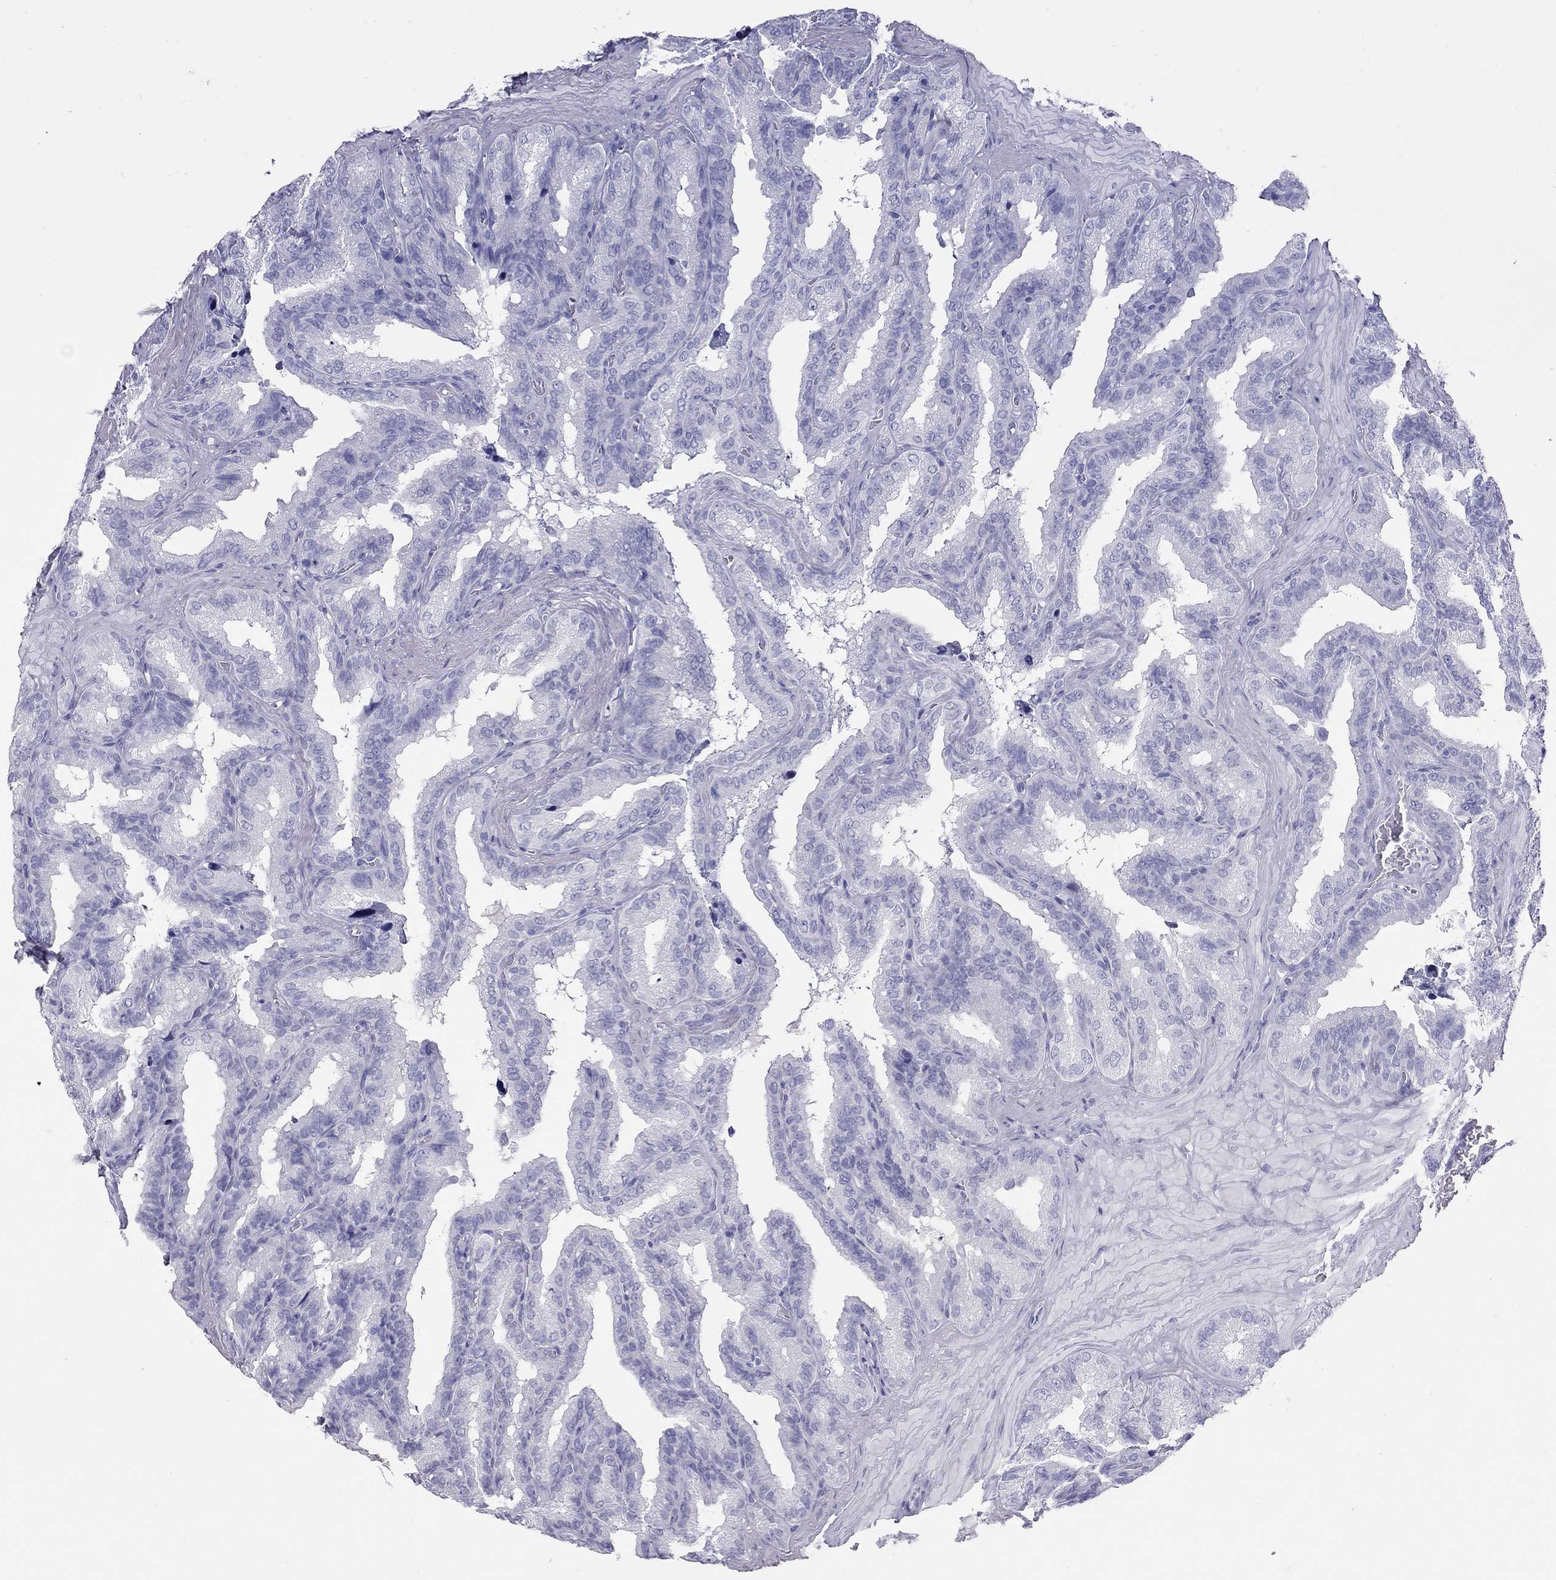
{"staining": {"intensity": "negative", "quantity": "none", "location": "none"}, "tissue": "seminal vesicle", "cell_type": "Glandular cells", "image_type": "normal", "snomed": [{"axis": "morphology", "description": "Normal tissue, NOS"}, {"axis": "topography", "description": "Seminal veicle"}], "caption": "Glandular cells are negative for protein expression in unremarkable human seminal vesicle. Brightfield microscopy of immunohistochemistry (IHC) stained with DAB (3,3'-diaminobenzidine) (brown) and hematoxylin (blue), captured at high magnification.", "gene": "PSMB11", "patient": {"sex": "male", "age": 37}}